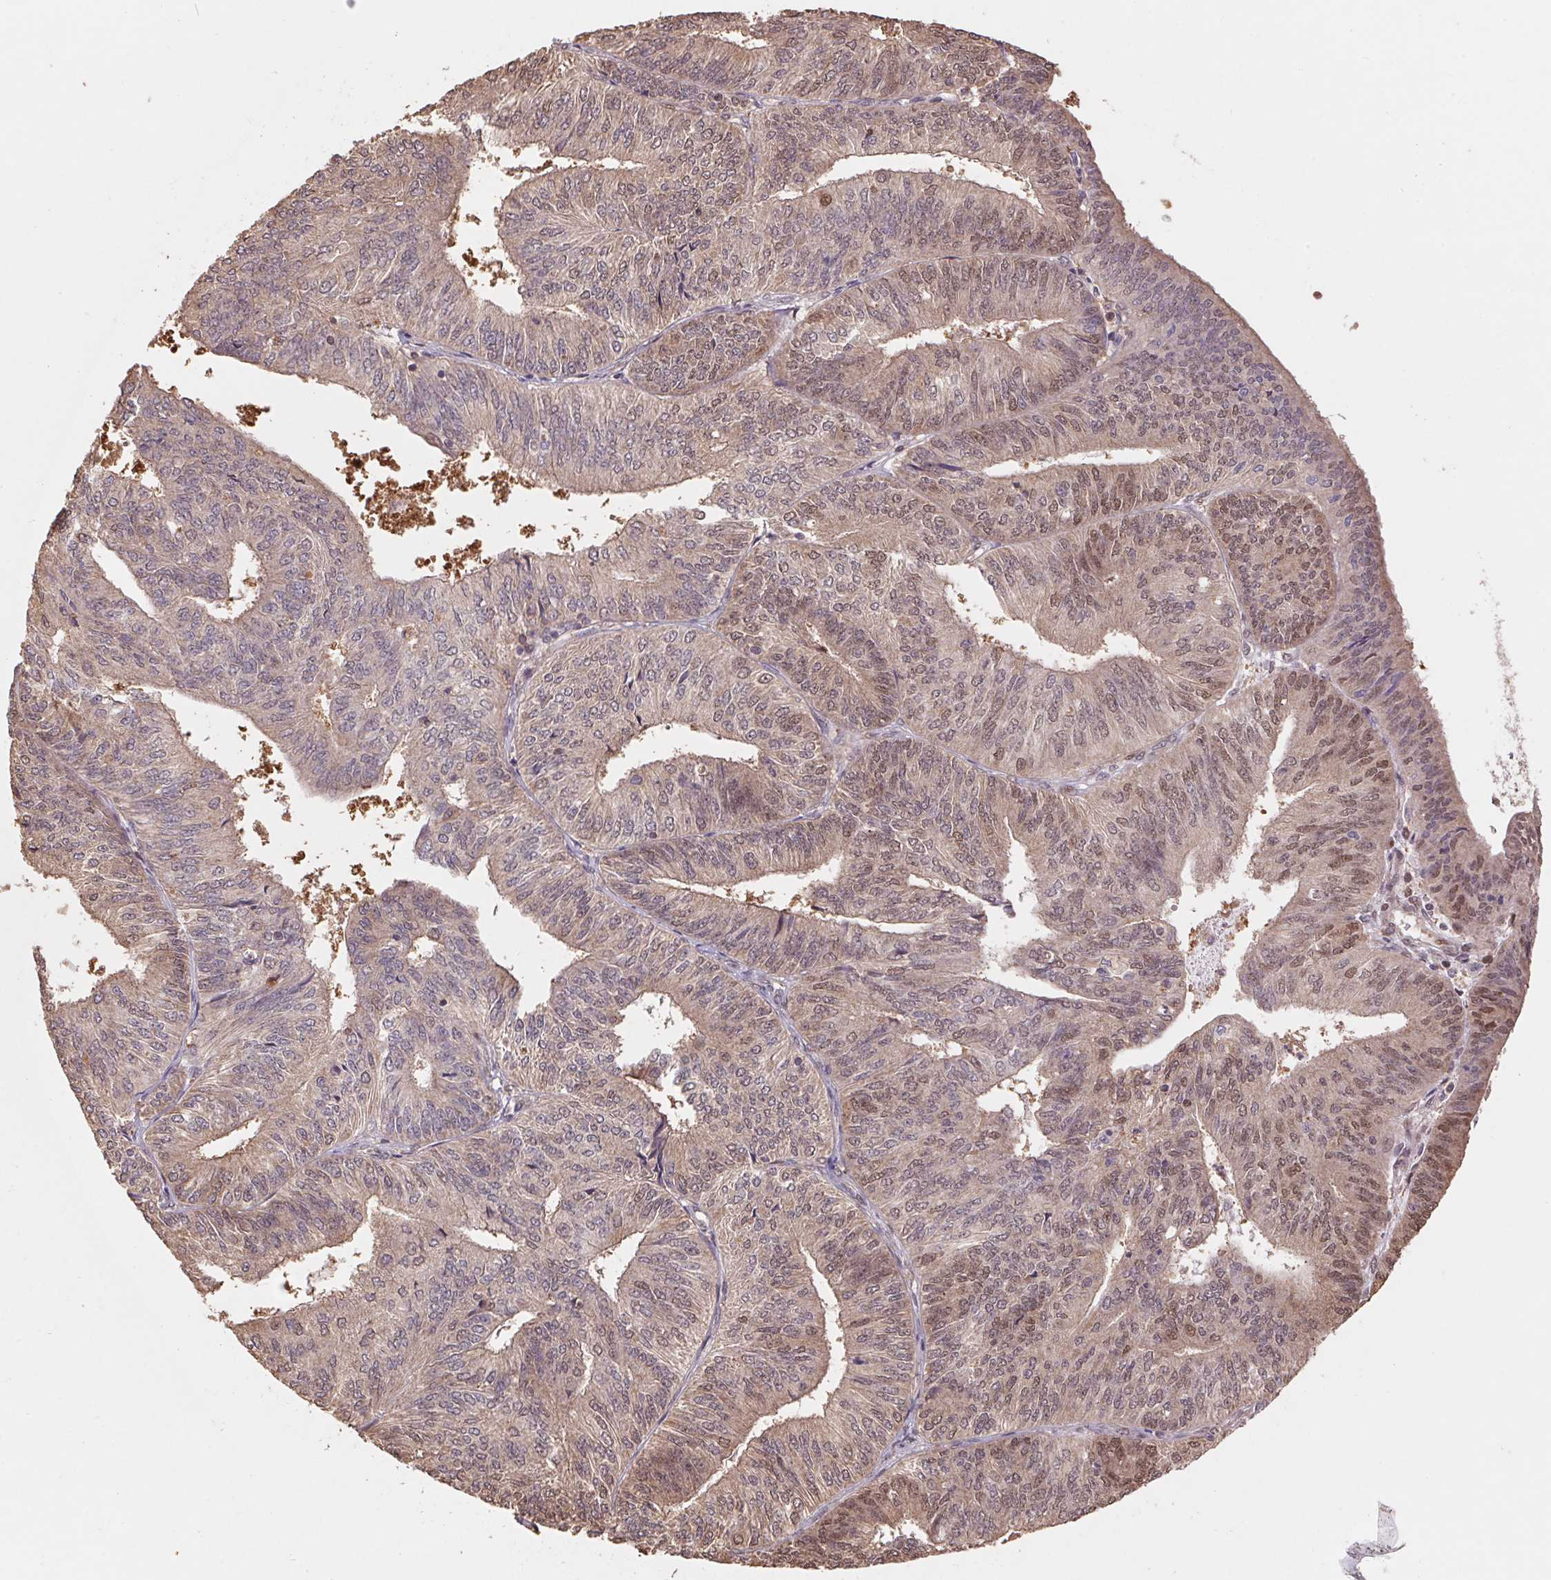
{"staining": {"intensity": "weak", "quantity": "25%-75%", "location": "nuclear"}, "tissue": "endometrial cancer", "cell_type": "Tumor cells", "image_type": "cancer", "snomed": [{"axis": "morphology", "description": "Adenocarcinoma, NOS"}, {"axis": "topography", "description": "Endometrium"}], "caption": "Endometrial cancer stained for a protein (brown) demonstrates weak nuclear positive expression in about 25%-75% of tumor cells.", "gene": "CUTA", "patient": {"sex": "female", "age": 58}}